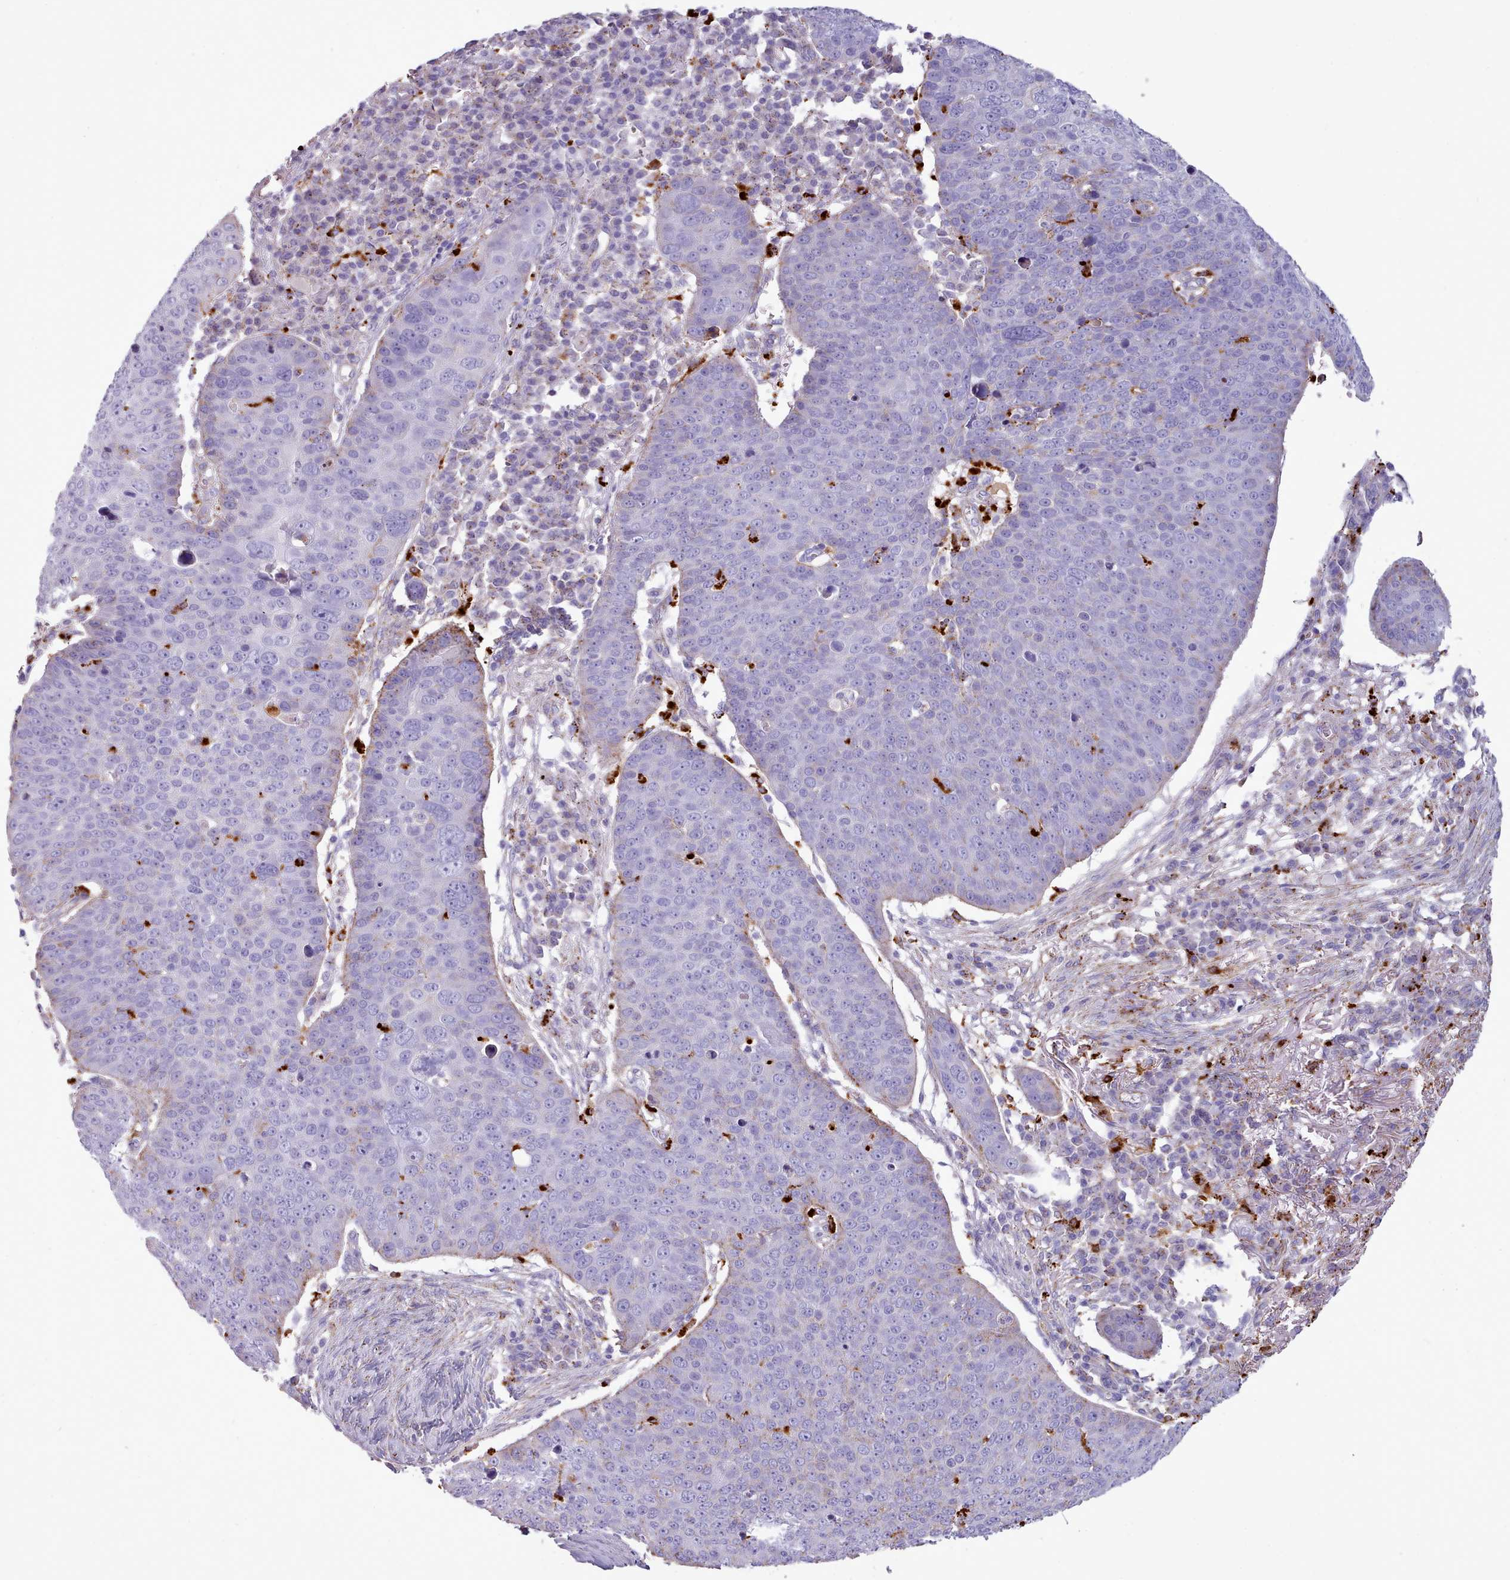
{"staining": {"intensity": "negative", "quantity": "none", "location": "none"}, "tissue": "skin cancer", "cell_type": "Tumor cells", "image_type": "cancer", "snomed": [{"axis": "morphology", "description": "Squamous cell carcinoma, NOS"}, {"axis": "topography", "description": "Skin"}], "caption": "Tumor cells show no significant protein expression in skin cancer. (DAB (3,3'-diaminobenzidine) immunohistochemistry visualized using brightfield microscopy, high magnification).", "gene": "GAA", "patient": {"sex": "male", "age": 71}}